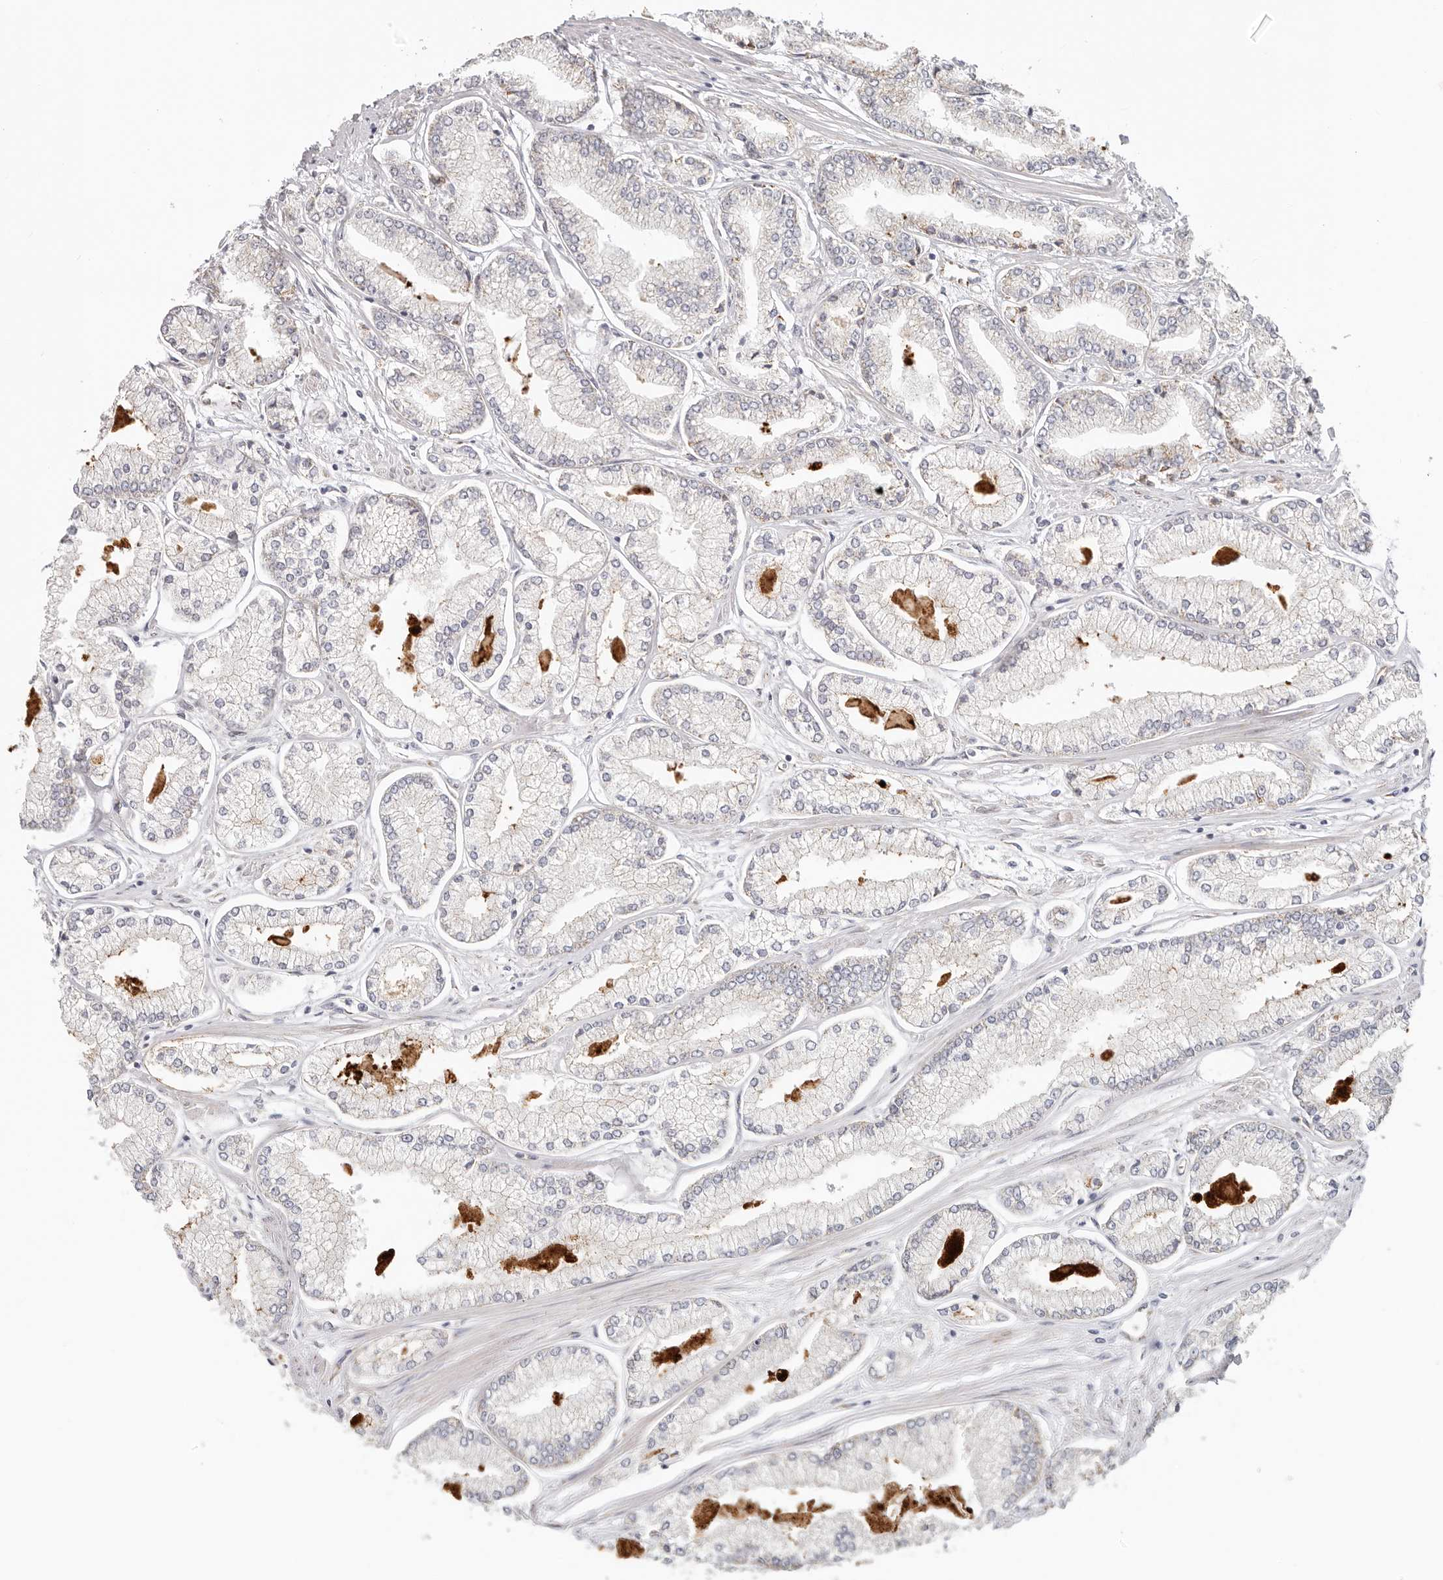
{"staining": {"intensity": "weak", "quantity": "<25%", "location": "cytoplasmic/membranous"}, "tissue": "prostate cancer", "cell_type": "Tumor cells", "image_type": "cancer", "snomed": [{"axis": "morphology", "description": "Adenocarcinoma, Low grade"}, {"axis": "topography", "description": "Prostate"}], "caption": "A histopathology image of human prostate low-grade adenocarcinoma is negative for staining in tumor cells.", "gene": "AFDN", "patient": {"sex": "male", "age": 52}}